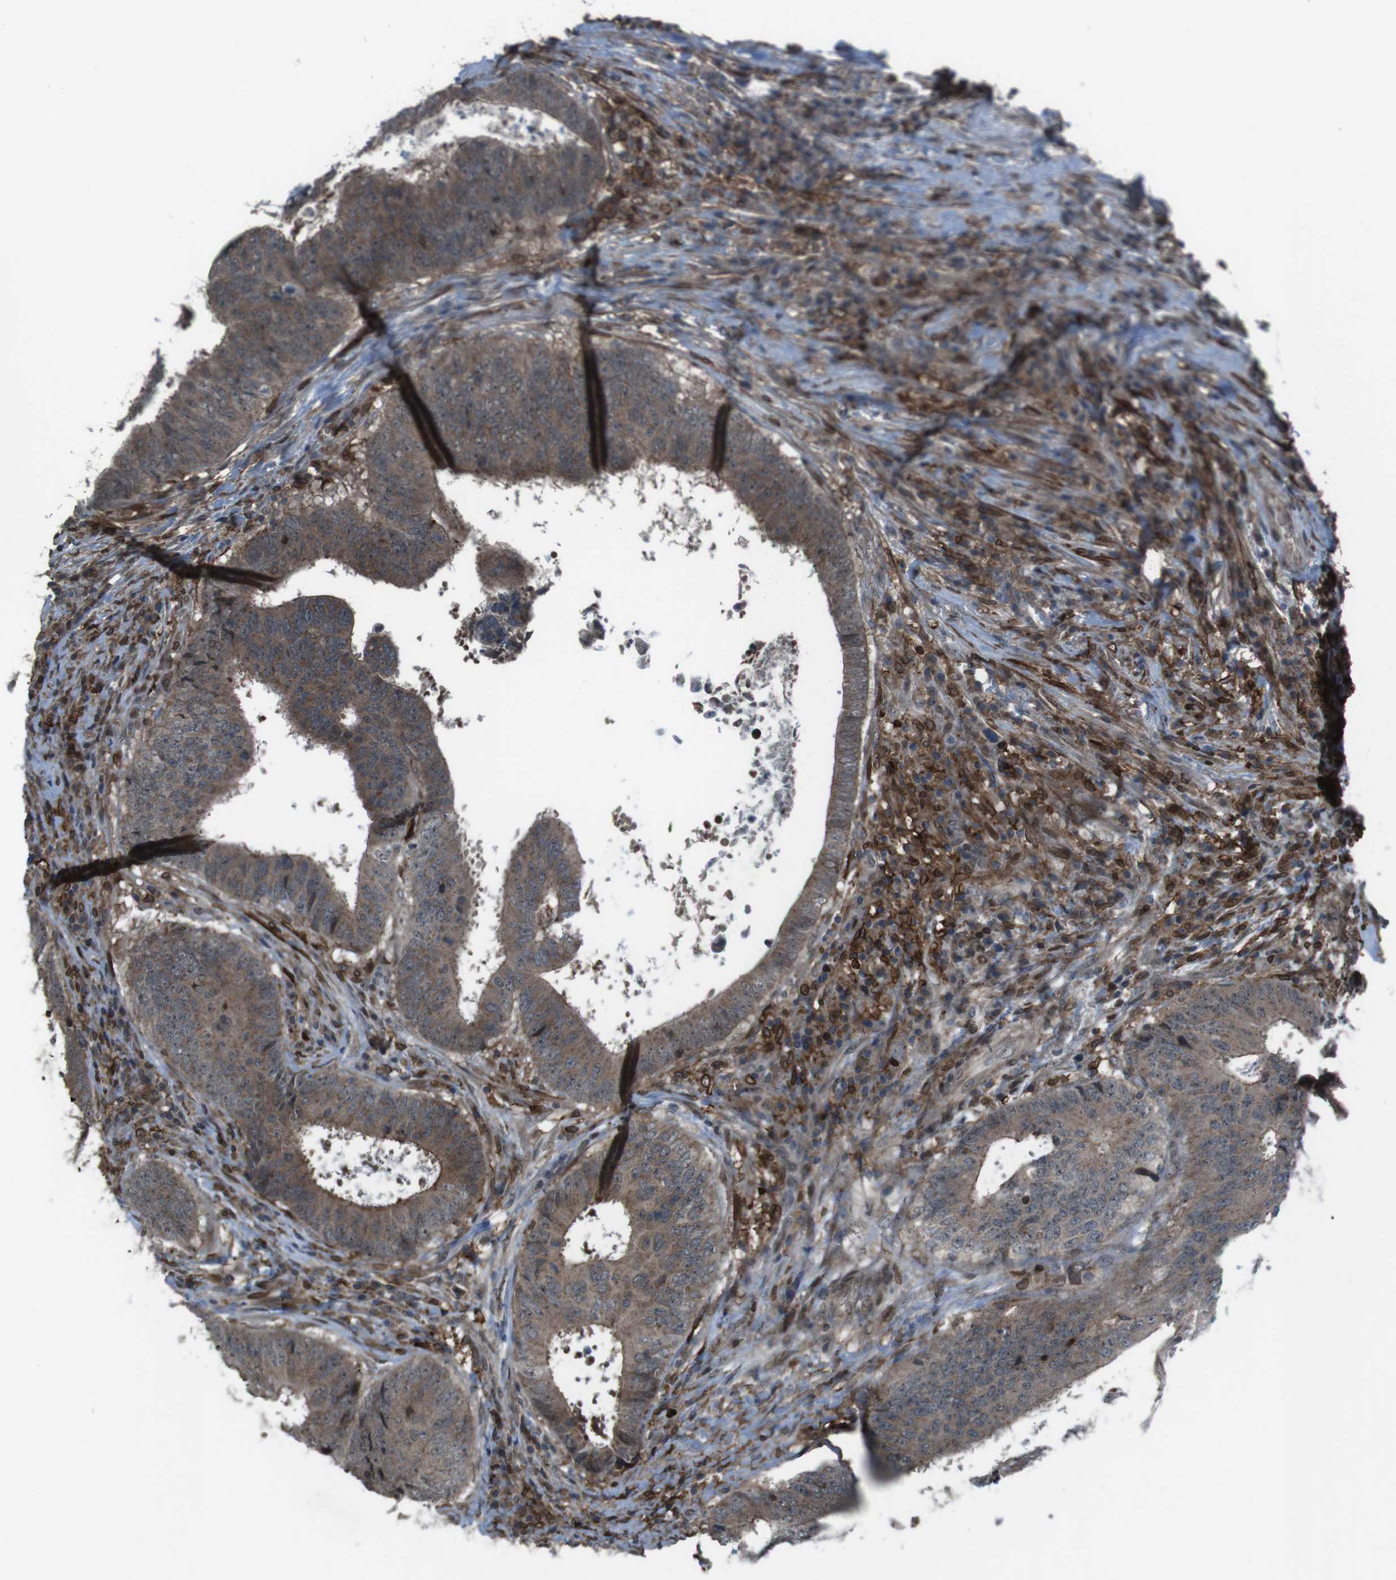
{"staining": {"intensity": "moderate", "quantity": ">75%", "location": "cytoplasmic/membranous"}, "tissue": "colorectal cancer", "cell_type": "Tumor cells", "image_type": "cancer", "snomed": [{"axis": "morphology", "description": "Adenocarcinoma, NOS"}, {"axis": "topography", "description": "Rectum"}], "caption": "Protein analysis of colorectal adenocarcinoma tissue reveals moderate cytoplasmic/membranous expression in approximately >75% of tumor cells. Nuclei are stained in blue.", "gene": "GDF10", "patient": {"sex": "male", "age": 72}}